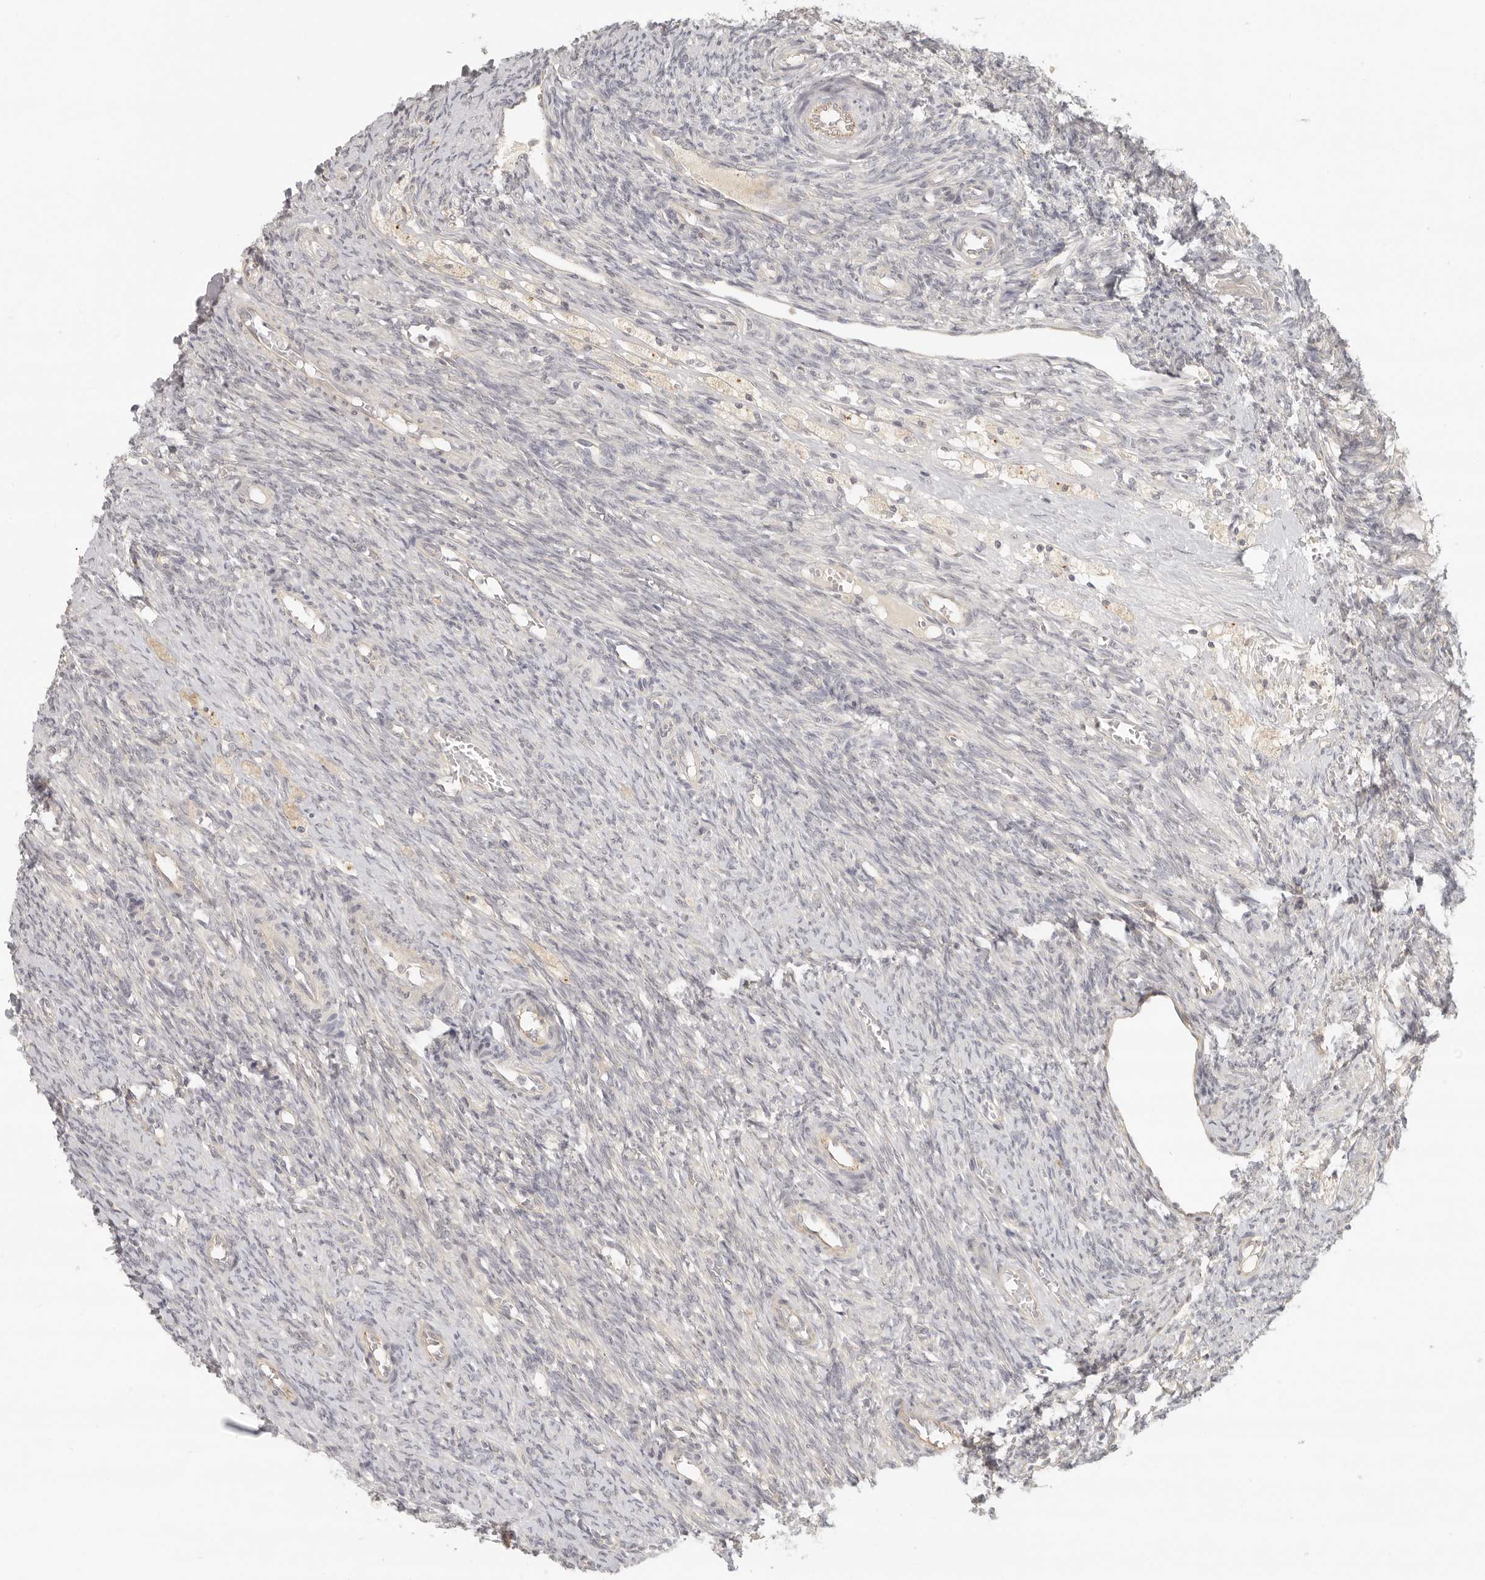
{"staining": {"intensity": "weak", "quantity": ">75%", "location": "cytoplasmic/membranous"}, "tissue": "ovary", "cell_type": "Follicle cells", "image_type": "normal", "snomed": [{"axis": "morphology", "description": "Normal tissue, NOS"}, {"axis": "topography", "description": "Ovary"}], "caption": "Ovary was stained to show a protein in brown. There is low levels of weak cytoplasmic/membranous expression in approximately >75% of follicle cells. (Brightfield microscopy of DAB IHC at high magnification).", "gene": "AHDC1", "patient": {"sex": "female", "age": 41}}